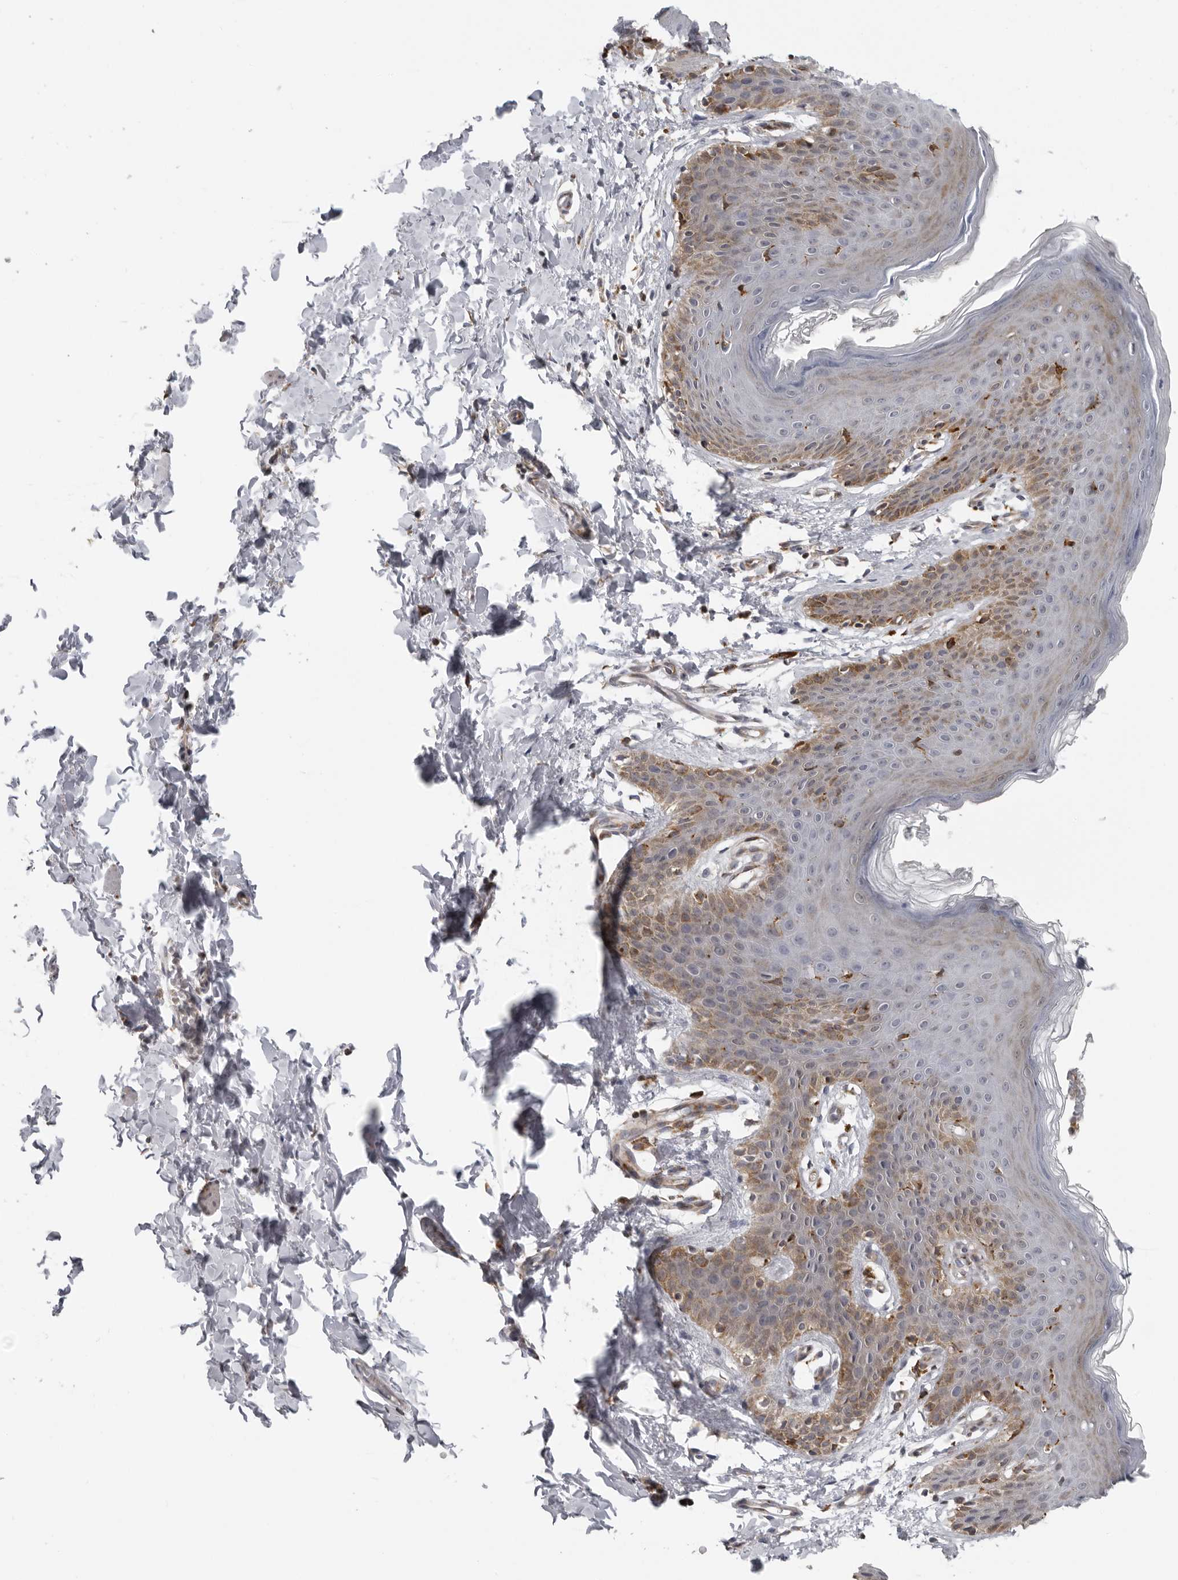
{"staining": {"intensity": "moderate", "quantity": "25%-75%", "location": "cytoplasmic/membranous"}, "tissue": "skin", "cell_type": "Epidermal cells", "image_type": "normal", "snomed": [{"axis": "morphology", "description": "Normal tissue, NOS"}, {"axis": "topography", "description": "Vulva"}], "caption": "Immunohistochemistry (IHC) micrograph of unremarkable skin stained for a protein (brown), which reveals medium levels of moderate cytoplasmic/membranous staining in approximately 25%-75% of epidermal cells.", "gene": "ALPK2", "patient": {"sex": "female", "age": 66}}